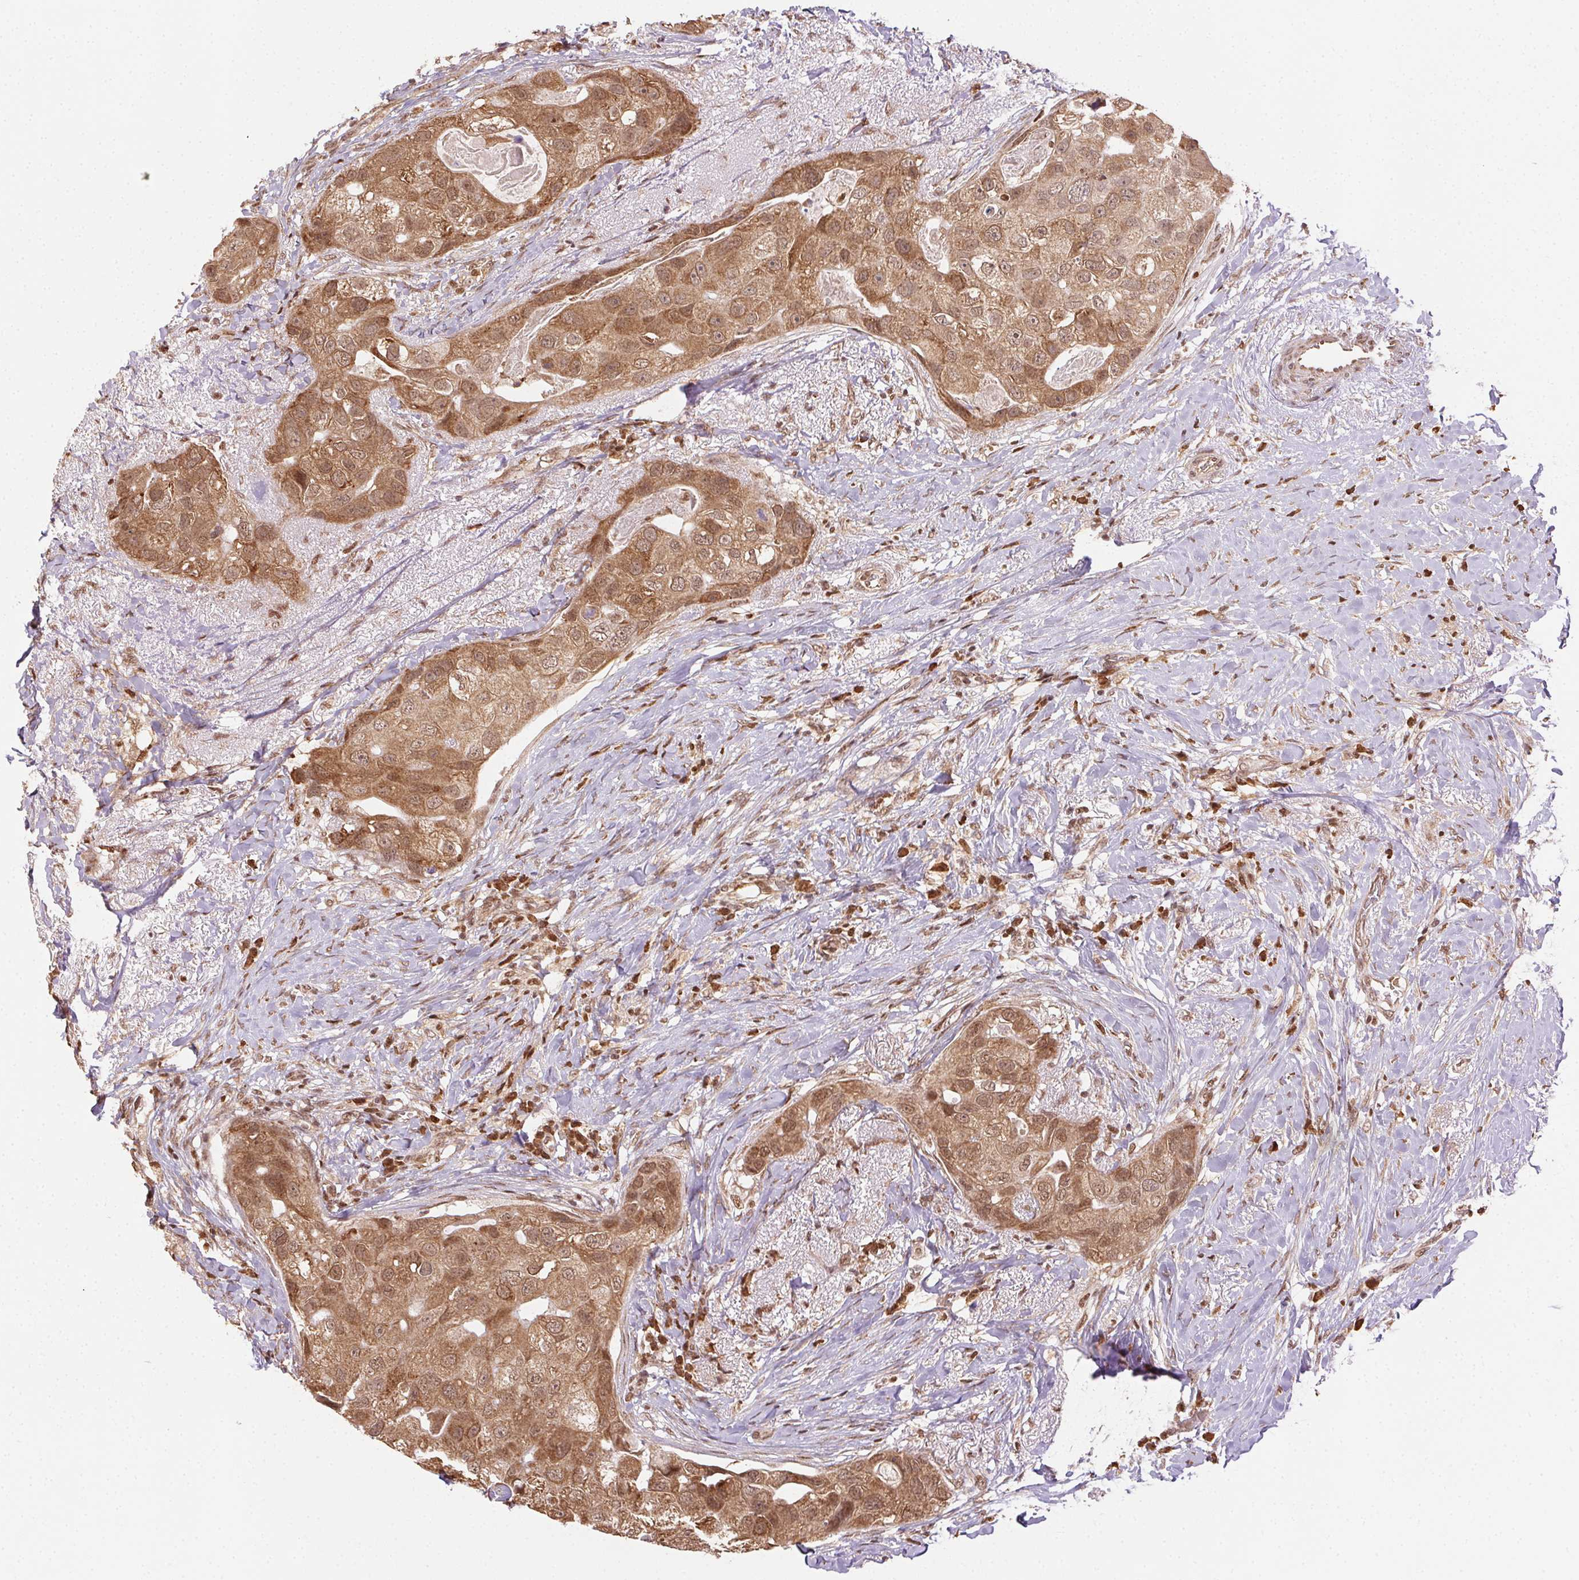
{"staining": {"intensity": "moderate", "quantity": ">75%", "location": "cytoplasmic/membranous,nuclear"}, "tissue": "breast cancer", "cell_type": "Tumor cells", "image_type": "cancer", "snomed": [{"axis": "morphology", "description": "Duct carcinoma"}, {"axis": "topography", "description": "Breast"}], "caption": "Immunohistochemistry (IHC) histopathology image of infiltrating ductal carcinoma (breast) stained for a protein (brown), which shows medium levels of moderate cytoplasmic/membranous and nuclear staining in about >75% of tumor cells.", "gene": "TREML4", "patient": {"sex": "female", "age": 43}}